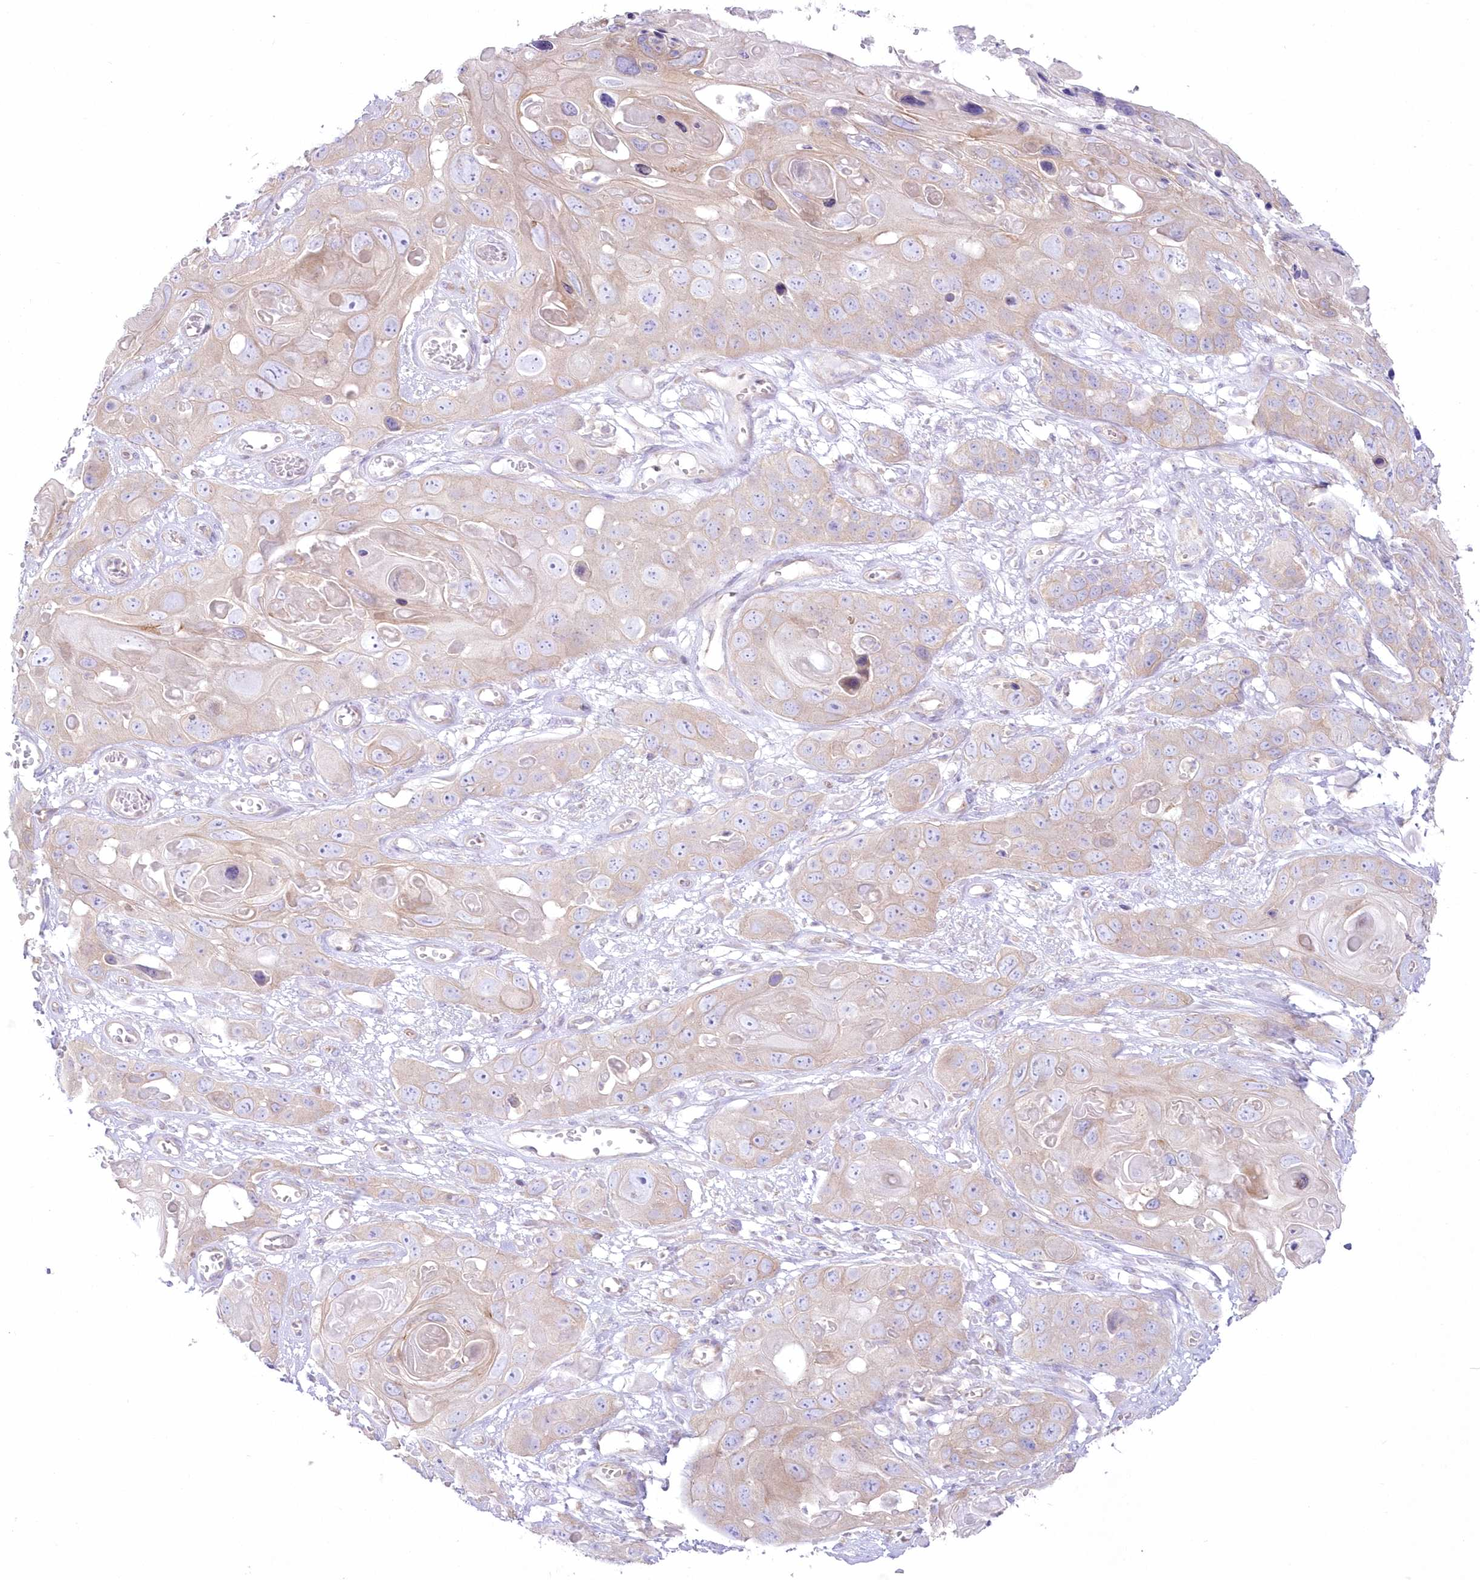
{"staining": {"intensity": "weak", "quantity": ">75%", "location": "cytoplasmic/membranous"}, "tissue": "skin cancer", "cell_type": "Tumor cells", "image_type": "cancer", "snomed": [{"axis": "morphology", "description": "Squamous cell carcinoma, NOS"}, {"axis": "topography", "description": "Skin"}], "caption": "Immunohistochemistry (IHC) of human skin squamous cell carcinoma shows low levels of weak cytoplasmic/membranous positivity in approximately >75% of tumor cells.", "gene": "ZNF843", "patient": {"sex": "male", "age": 55}}